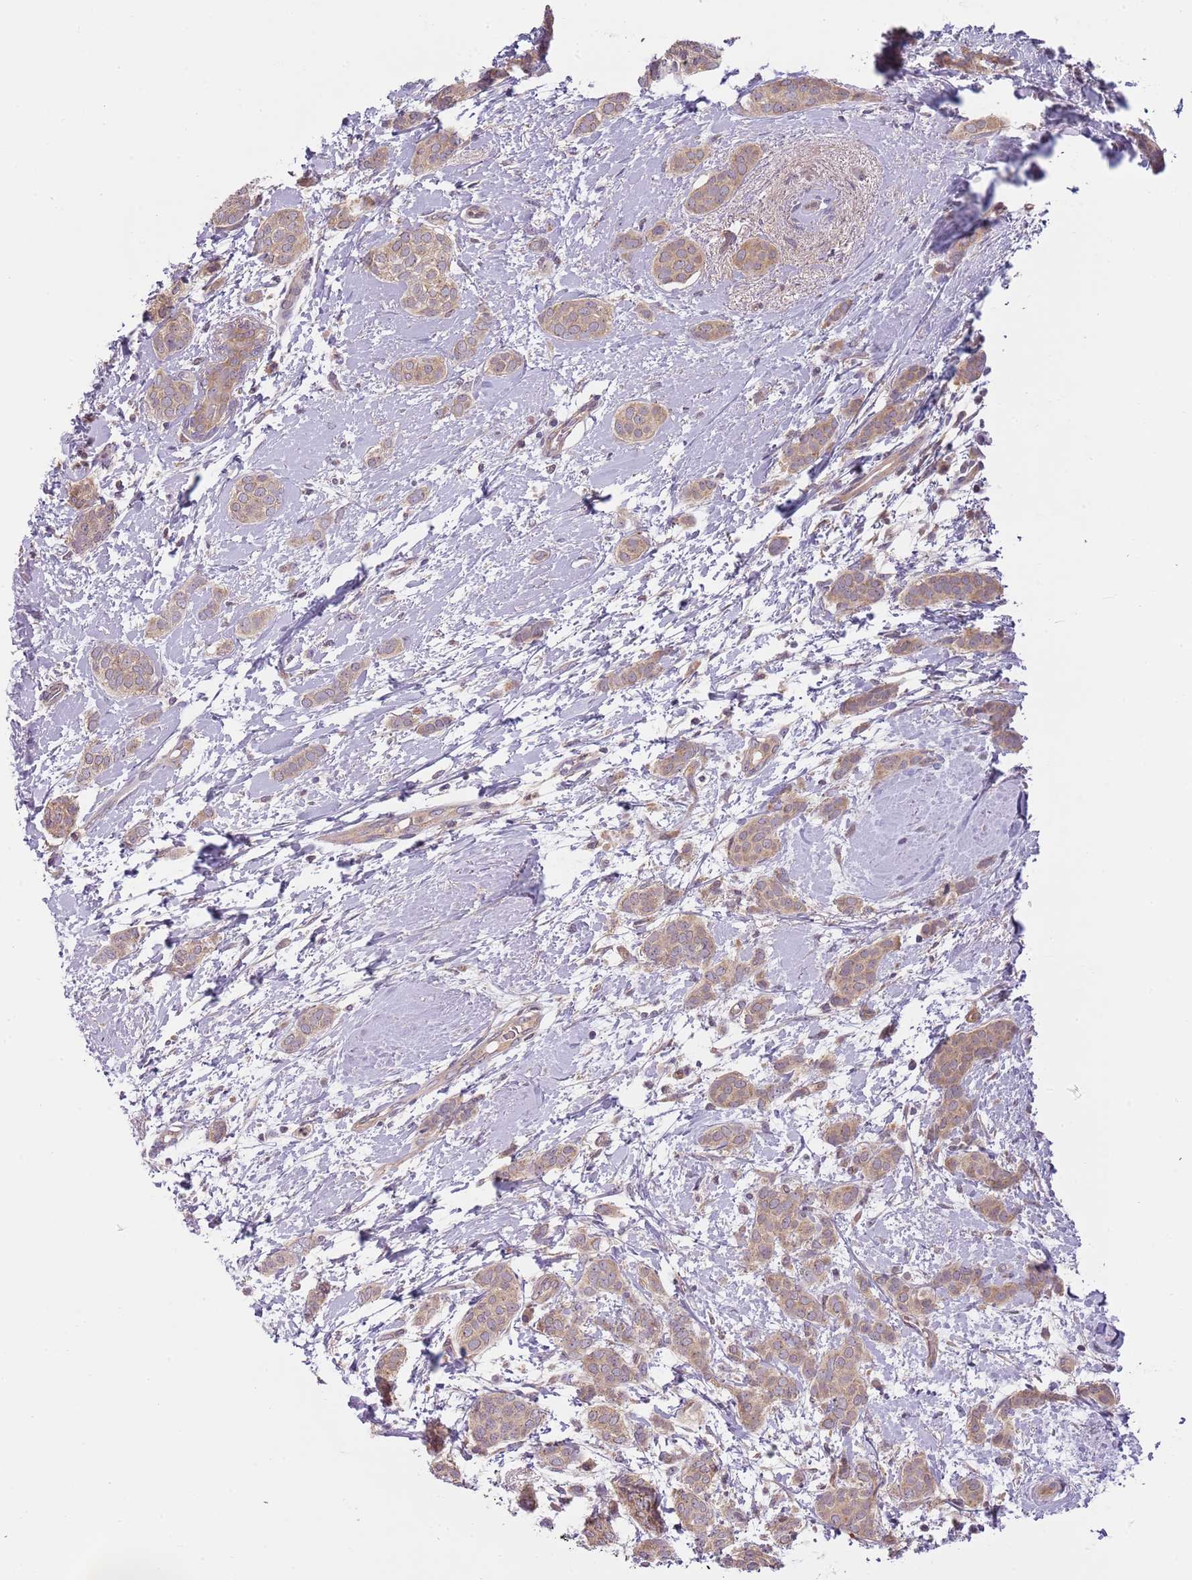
{"staining": {"intensity": "weak", "quantity": "25%-75%", "location": "cytoplasmic/membranous"}, "tissue": "breast cancer", "cell_type": "Tumor cells", "image_type": "cancer", "snomed": [{"axis": "morphology", "description": "Duct carcinoma"}, {"axis": "topography", "description": "Breast"}], "caption": "Protein analysis of breast cancer tissue displays weak cytoplasmic/membranous positivity in about 25%-75% of tumor cells. The staining was performed using DAB to visualize the protein expression in brown, while the nuclei were stained in blue with hematoxylin (Magnification: 20x).", "gene": "SKOR2", "patient": {"sex": "female", "age": 72}}